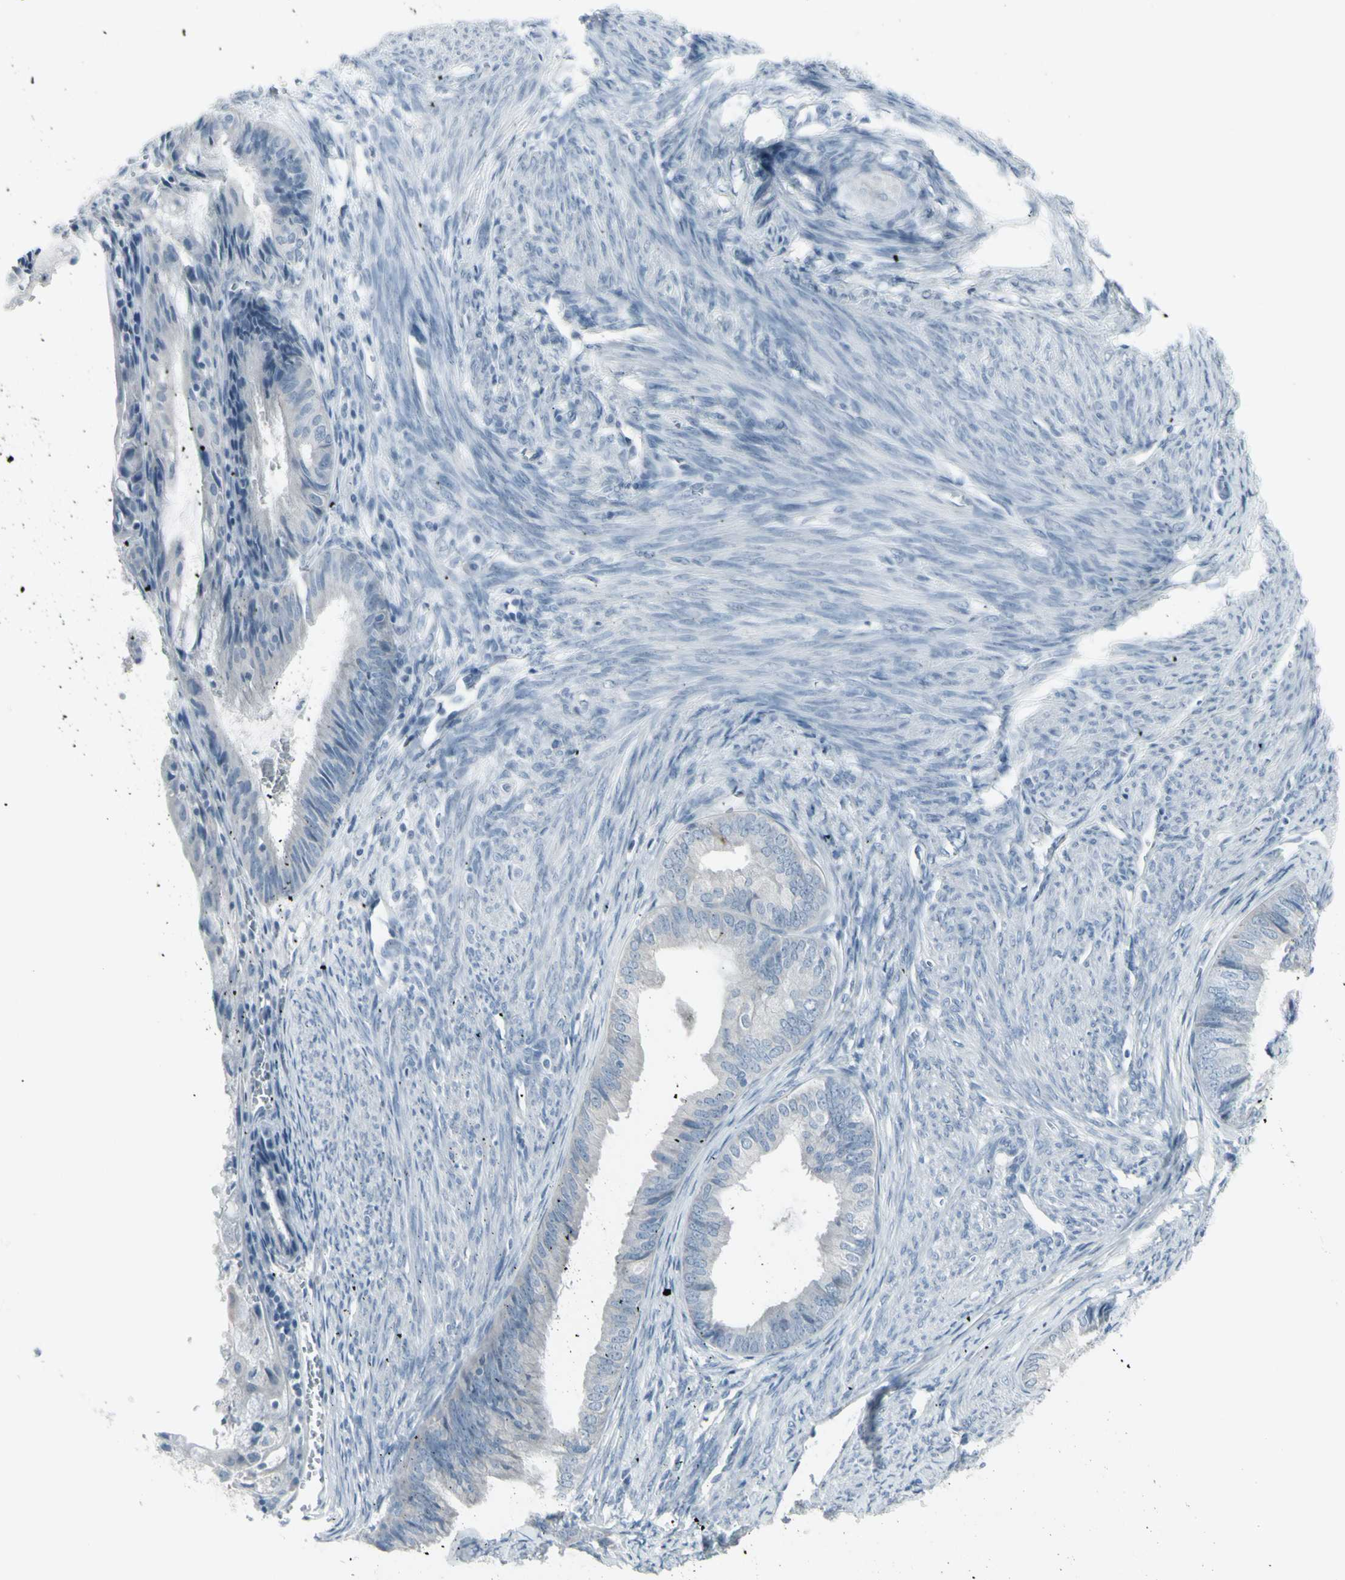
{"staining": {"intensity": "negative", "quantity": "none", "location": "none"}, "tissue": "endometrial cancer", "cell_type": "Tumor cells", "image_type": "cancer", "snomed": [{"axis": "morphology", "description": "Adenocarcinoma, NOS"}, {"axis": "topography", "description": "Endometrium"}], "caption": "Tumor cells show no significant protein staining in endometrial cancer.", "gene": "RAB3A", "patient": {"sex": "female", "age": 86}}